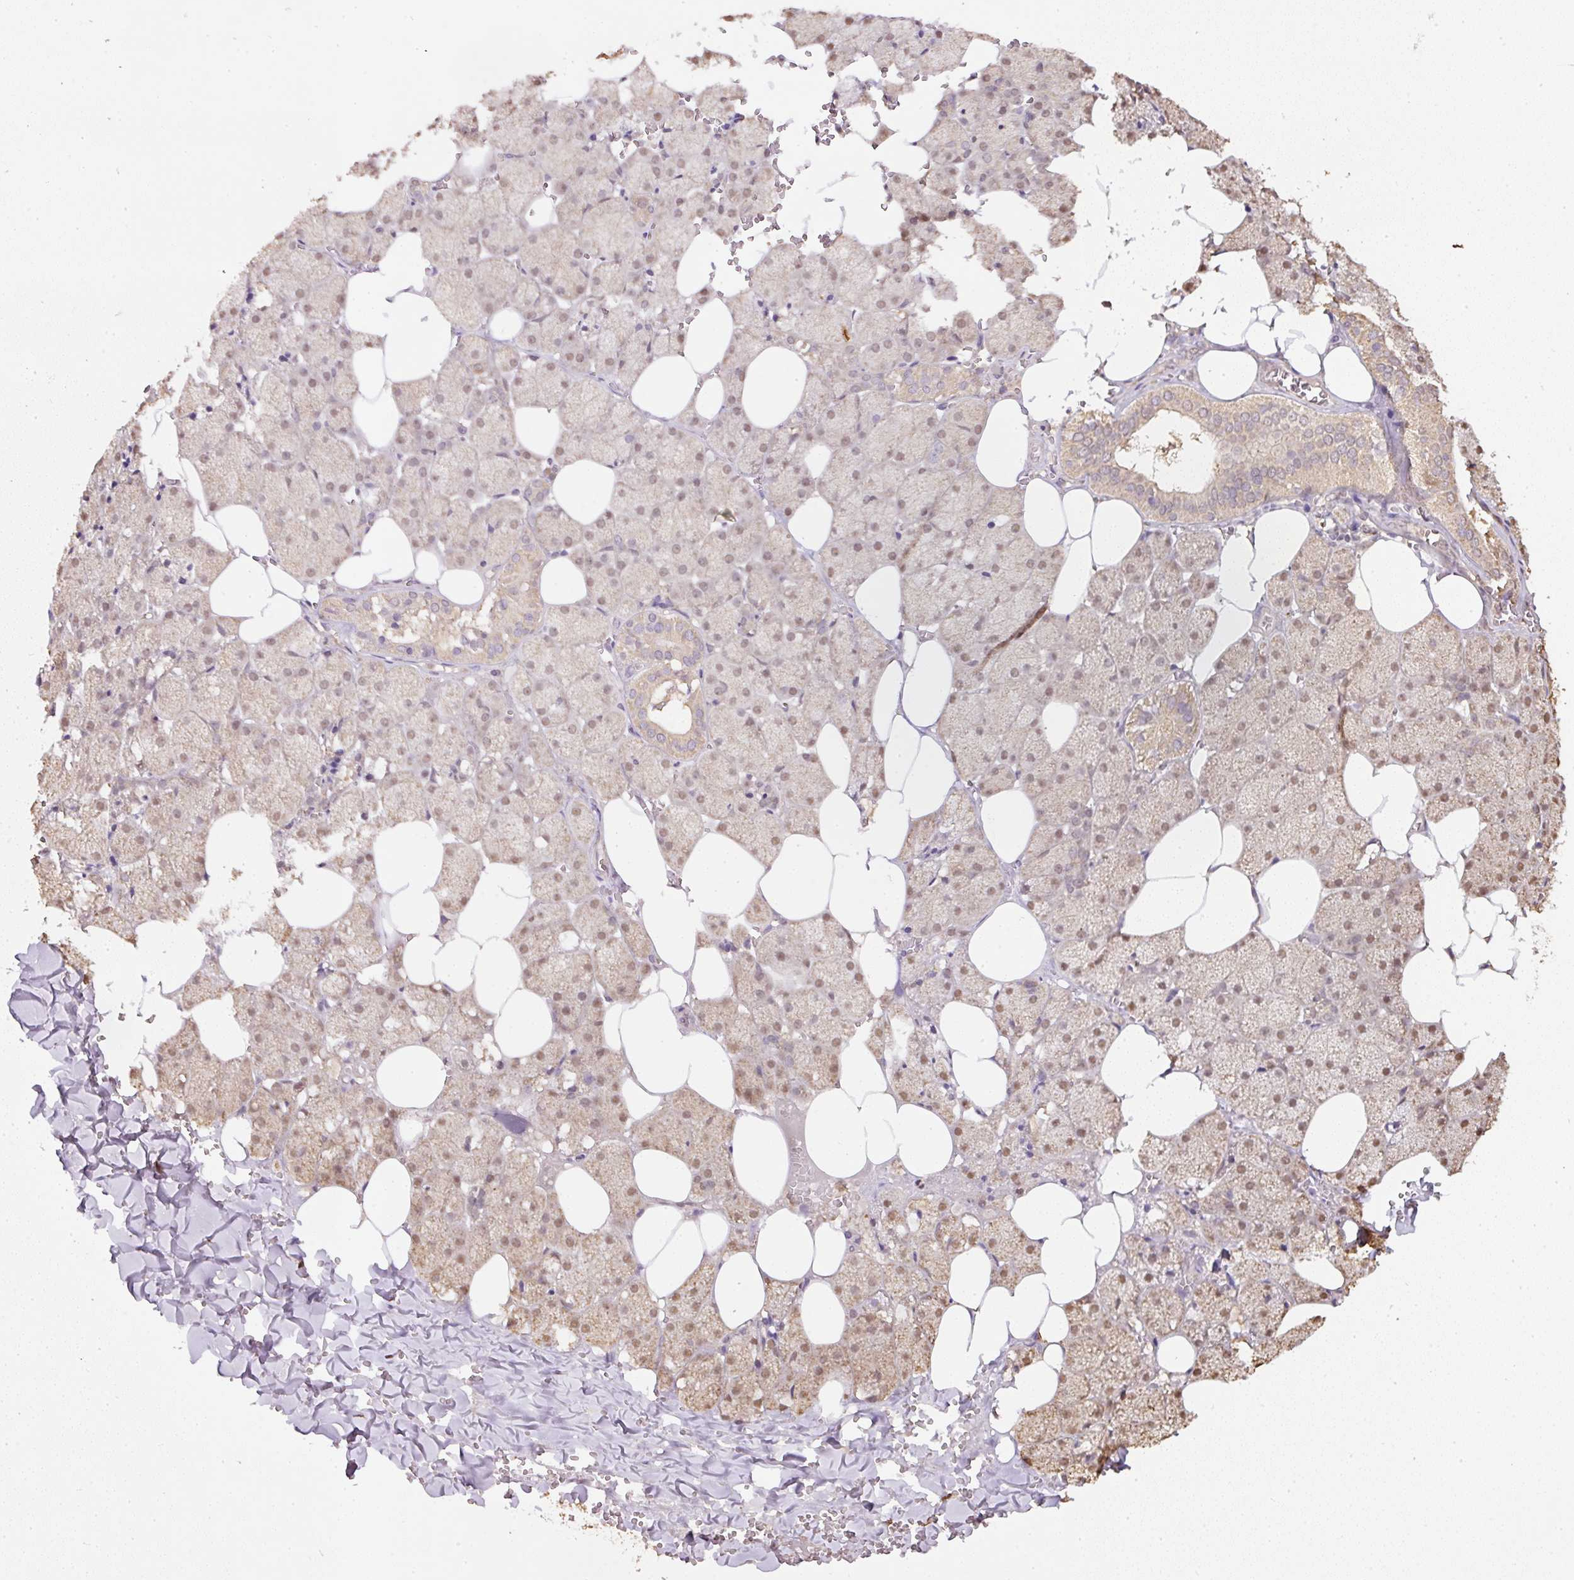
{"staining": {"intensity": "weak", "quantity": ">75%", "location": "cytoplasmic/membranous,nuclear"}, "tissue": "salivary gland", "cell_type": "Glandular cells", "image_type": "normal", "snomed": [{"axis": "morphology", "description": "Normal tissue, NOS"}, {"axis": "topography", "description": "Salivary gland"}, {"axis": "topography", "description": "Peripheral nerve tissue"}], "caption": "Human salivary gland stained with a protein marker shows weak staining in glandular cells.", "gene": "TMEM170B", "patient": {"sex": "male", "age": 38}}